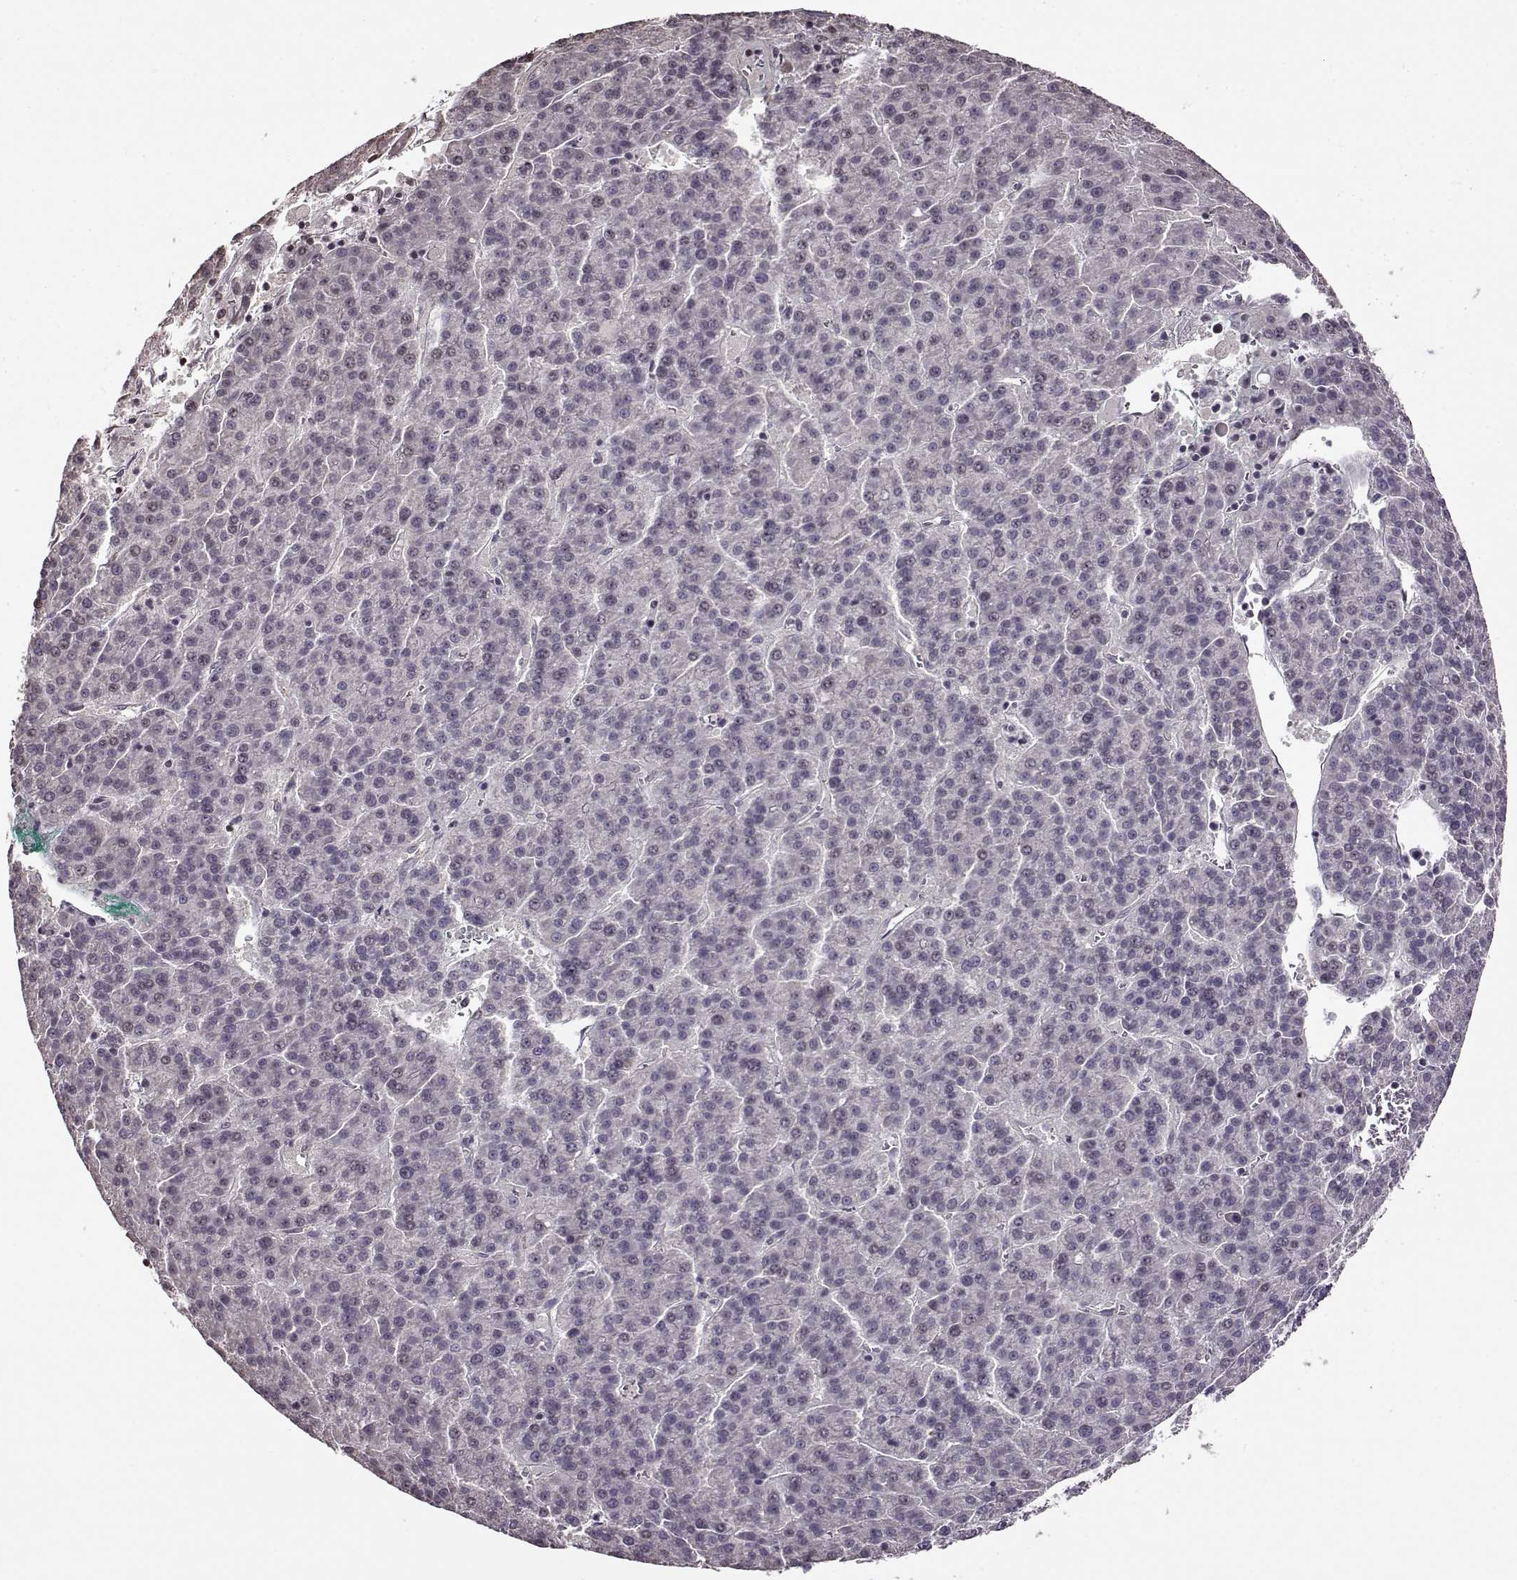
{"staining": {"intensity": "negative", "quantity": "none", "location": "none"}, "tissue": "liver cancer", "cell_type": "Tumor cells", "image_type": "cancer", "snomed": [{"axis": "morphology", "description": "Carcinoma, Hepatocellular, NOS"}, {"axis": "topography", "description": "Liver"}], "caption": "High power microscopy photomicrograph of an immunohistochemistry micrograph of liver hepatocellular carcinoma, revealing no significant positivity in tumor cells.", "gene": "FSHB", "patient": {"sex": "female", "age": 58}}